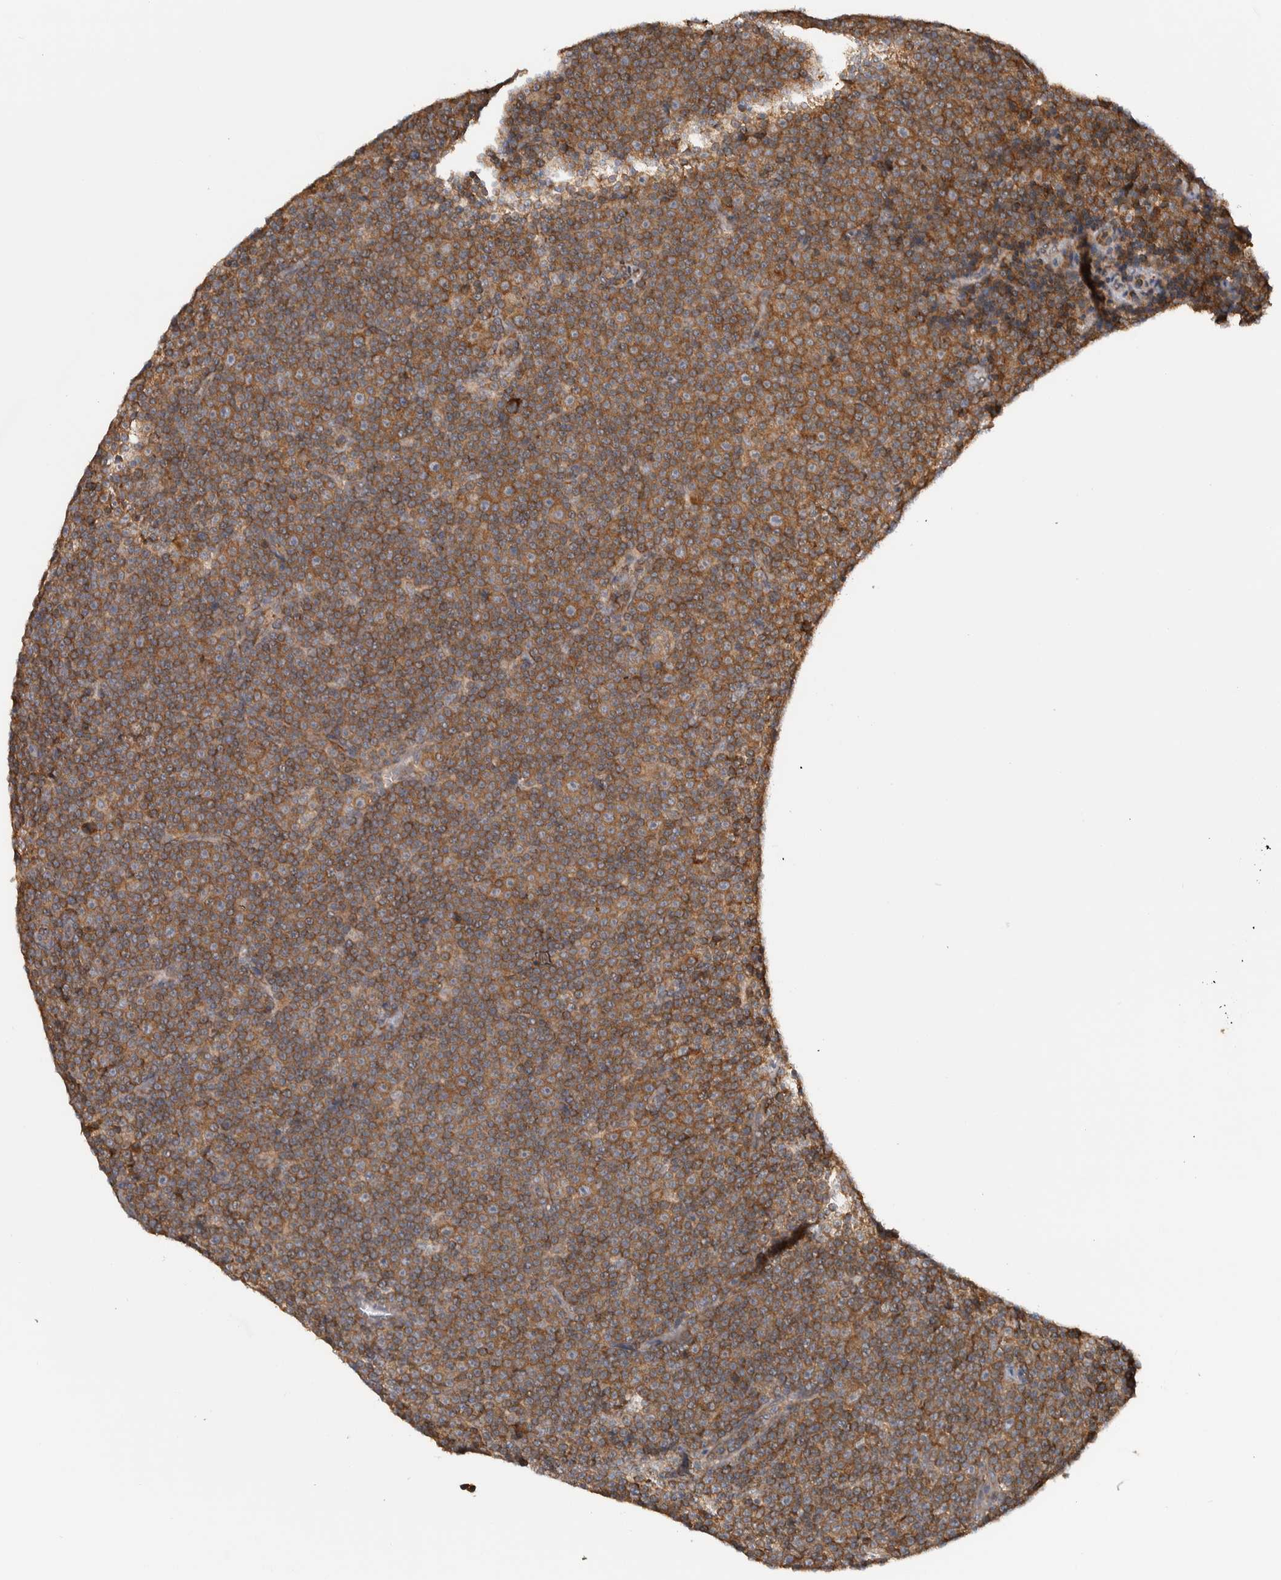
{"staining": {"intensity": "moderate", "quantity": ">75%", "location": "cytoplasmic/membranous"}, "tissue": "lymphoma", "cell_type": "Tumor cells", "image_type": "cancer", "snomed": [{"axis": "morphology", "description": "Malignant lymphoma, non-Hodgkin's type, Low grade"}, {"axis": "topography", "description": "Lymph node"}], "caption": "A medium amount of moderate cytoplasmic/membranous positivity is seen in approximately >75% of tumor cells in malignant lymphoma, non-Hodgkin's type (low-grade) tissue.", "gene": "EIF3H", "patient": {"sex": "female", "age": 67}}